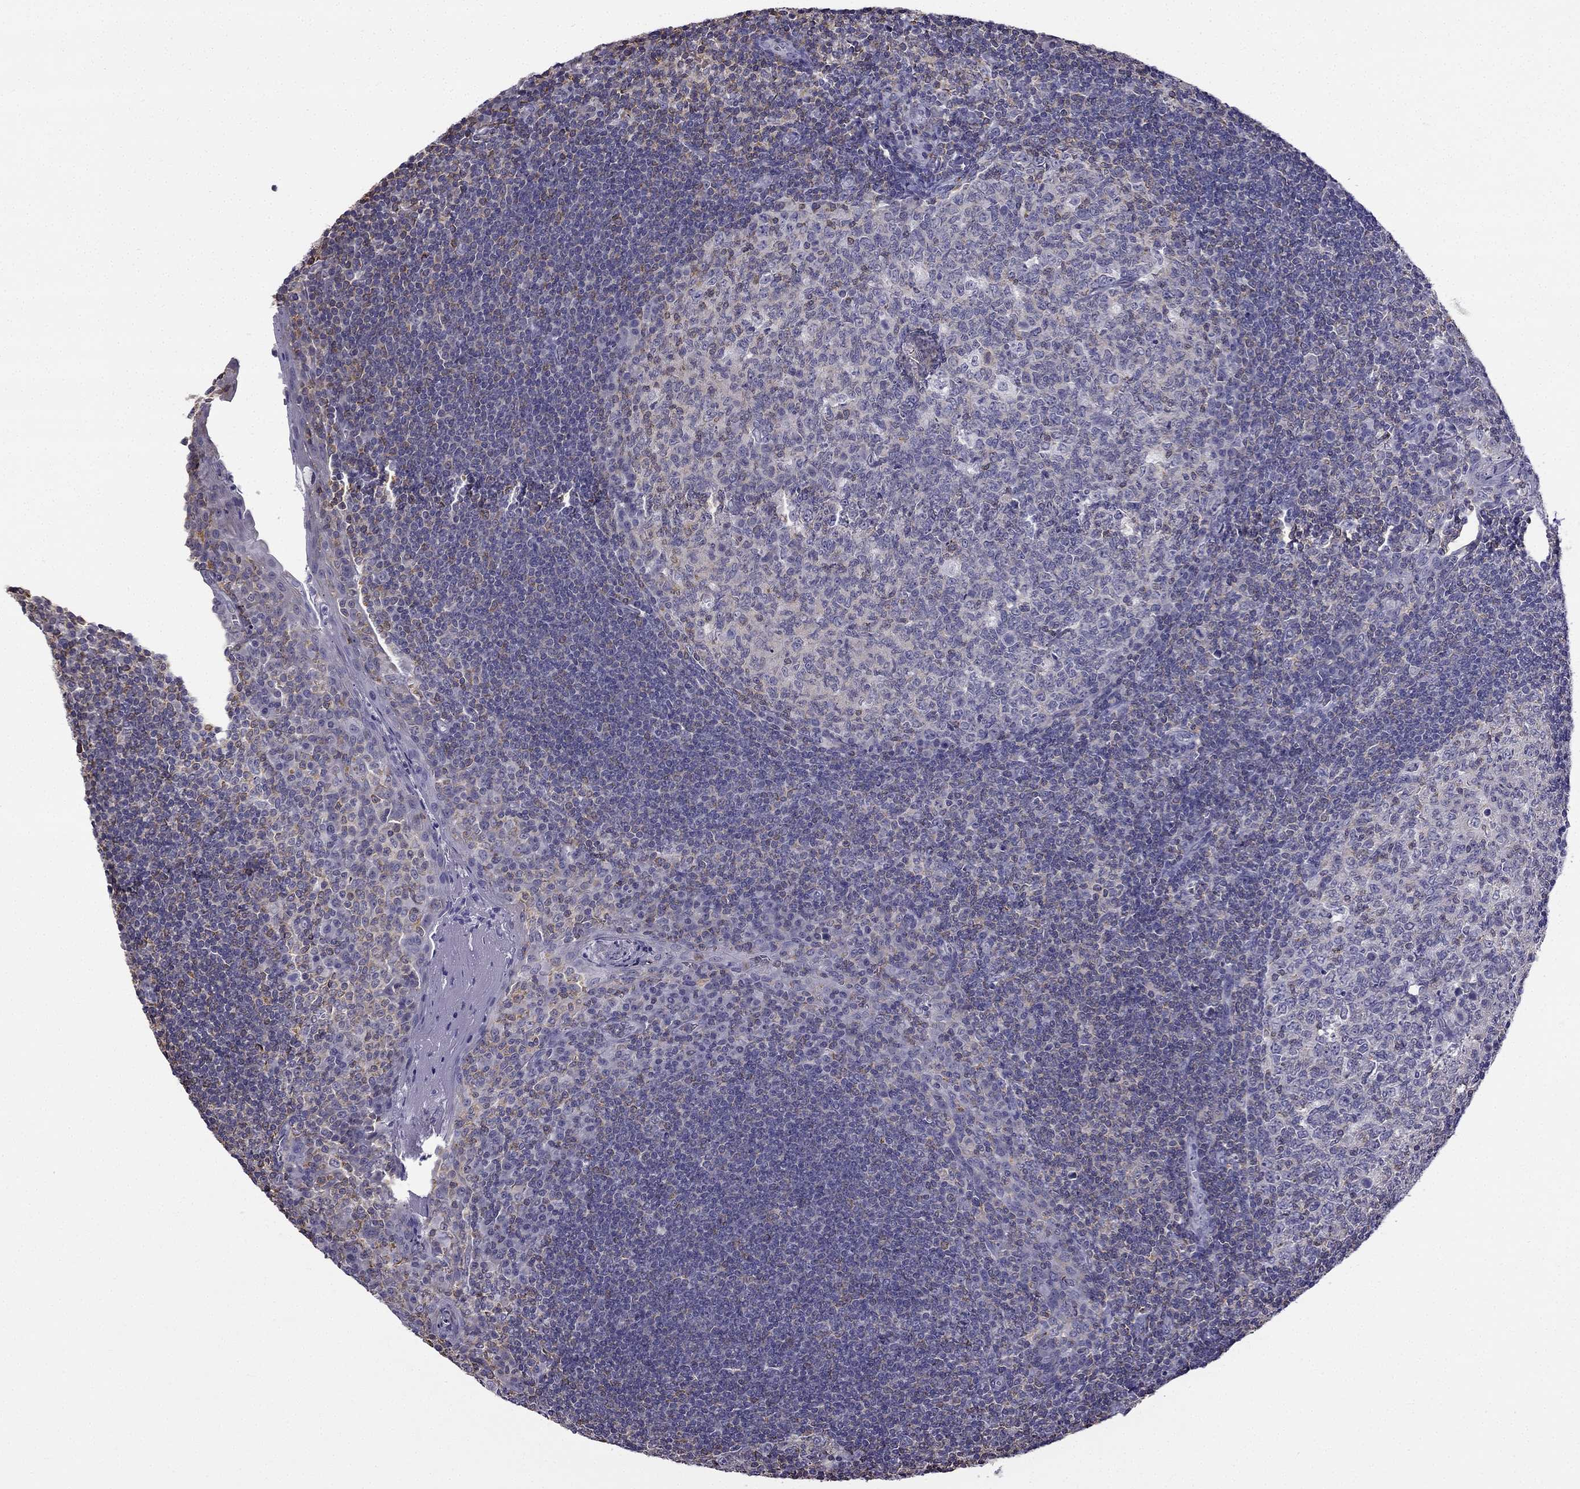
{"staining": {"intensity": "negative", "quantity": "none", "location": "none"}, "tissue": "tonsil", "cell_type": "Germinal center cells", "image_type": "normal", "snomed": [{"axis": "morphology", "description": "Normal tissue, NOS"}, {"axis": "topography", "description": "Tonsil"}], "caption": "Germinal center cells are negative for brown protein staining in normal tonsil. The staining was performed using DAB to visualize the protein expression in brown, while the nuclei were stained in blue with hematoxylin (Magnification: 20x).", "gene": "CCK", "patient": {"sex": "female", "age": 13}}